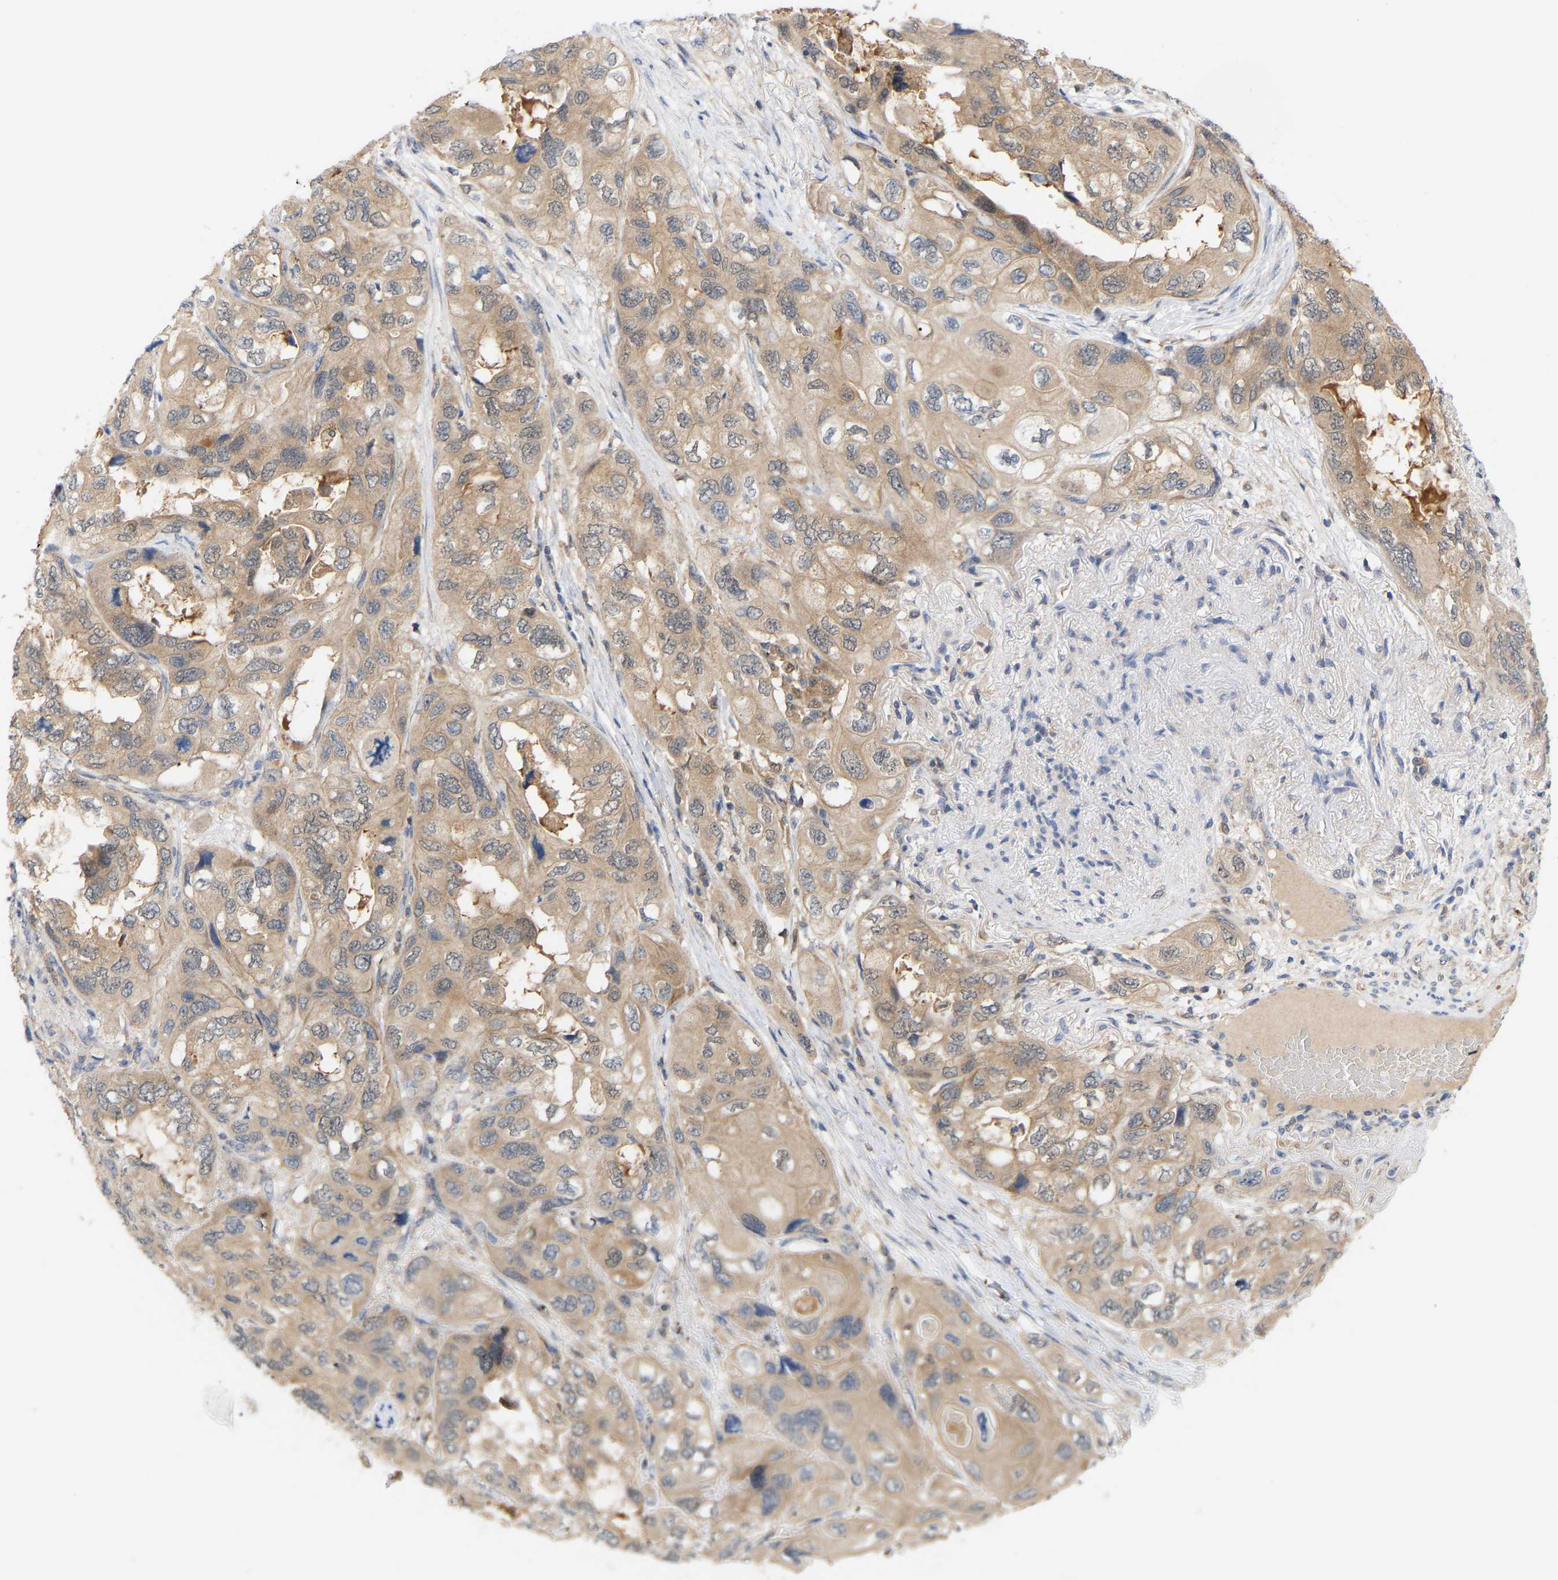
{"staining": {"intensity": "weak", "quantity": ">75%", "location": "cytoplasmic/membranous"}, "tissue": "lung cancer", "cell_type": "Tumor cells", "image_type": "cancer", "snomed": [{"axis": "morphology", "description": "Squamous cell carcinoma, NOS"}, {"axis": "topography", "description": "Lung"}], "caption": "Immunohistochemical staining of human squamous cell carcinoma (lung) reveals weak cytoplasmic/membranous protein expression in about >75% of tumor cells.", "gene": "TPMT", "patient": {"sex": "female", "age": 73}}